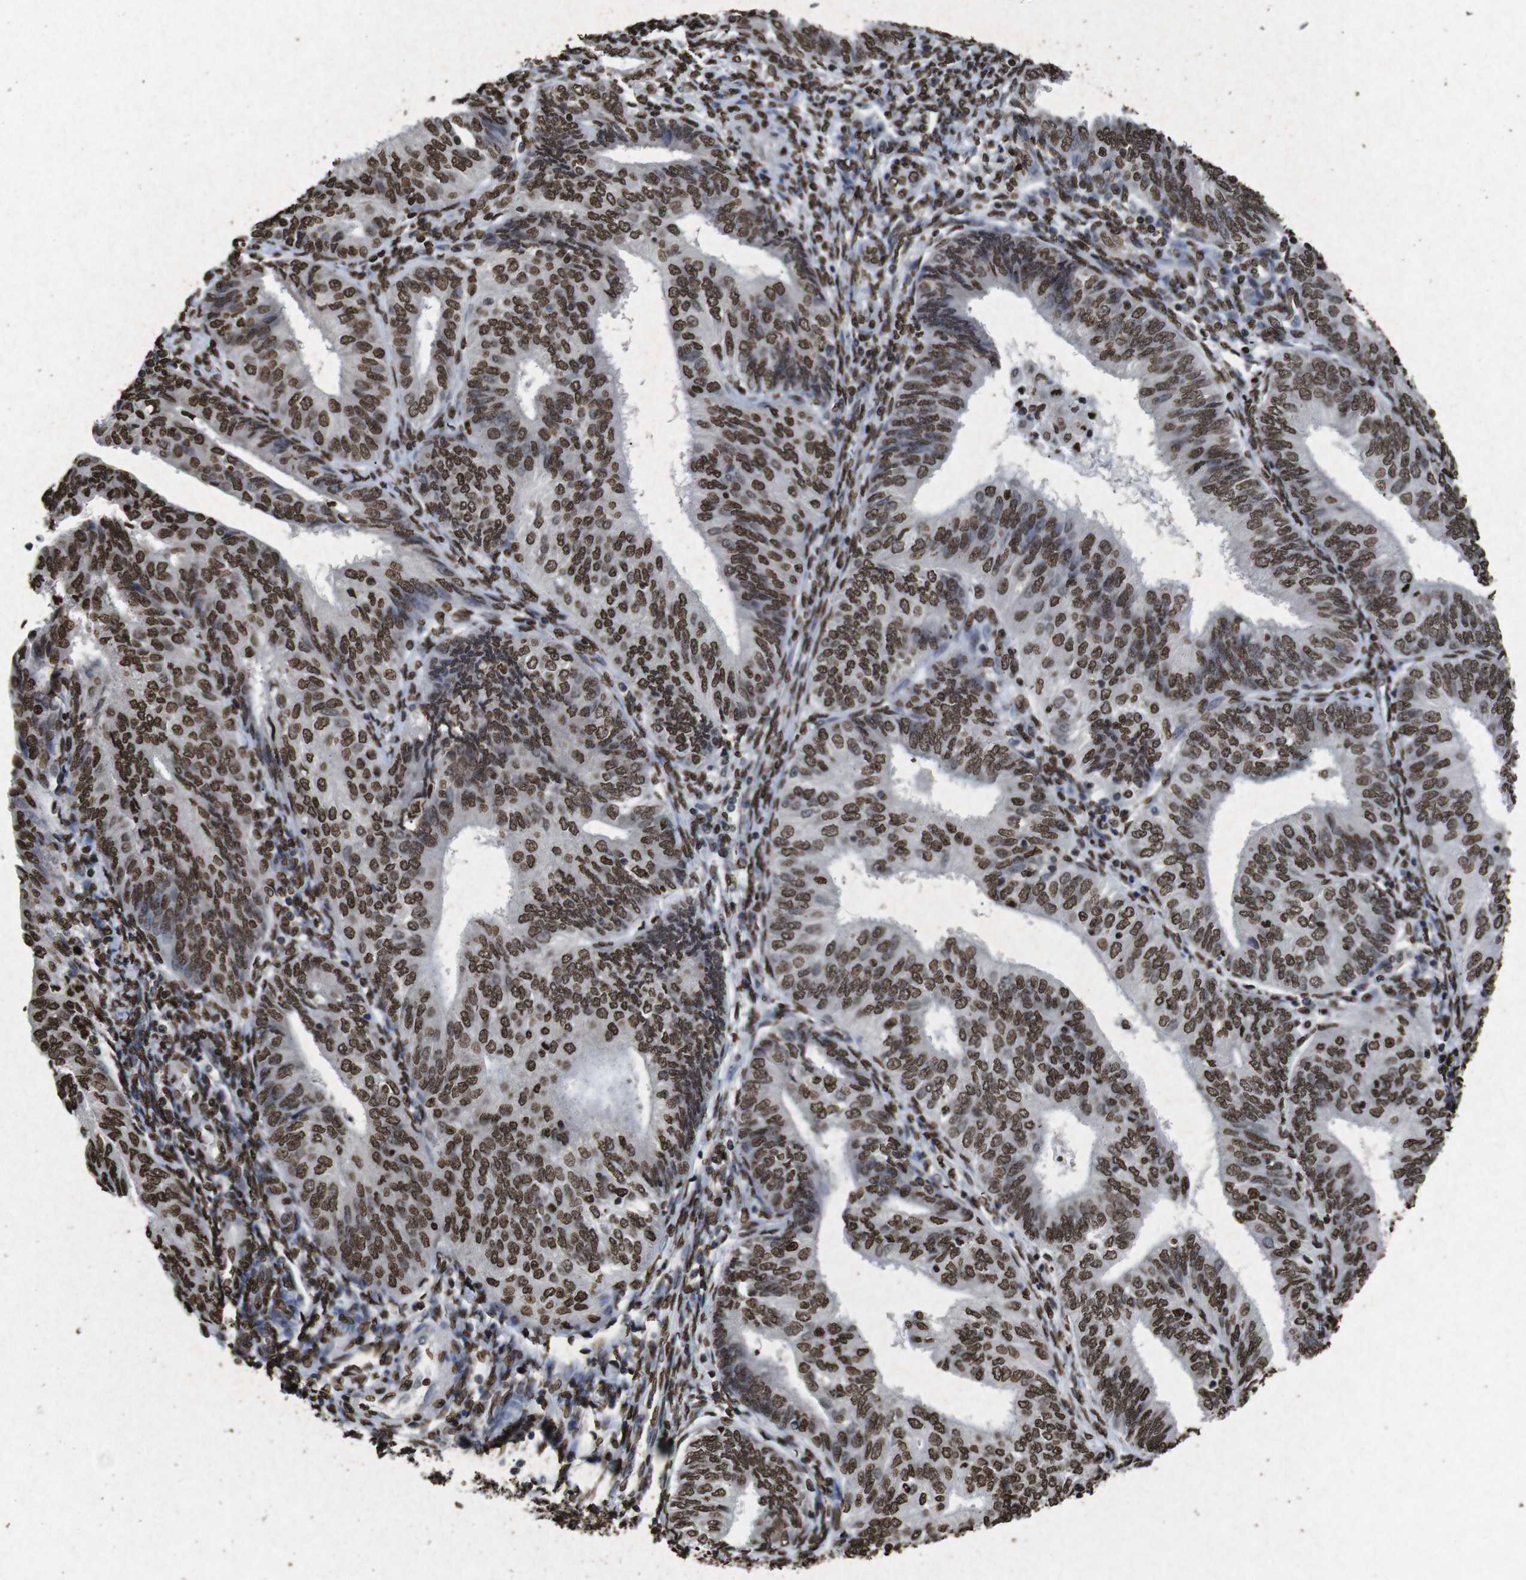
{"staining": {"intensity": "strong", "quantity": ">75%", "location": "nuclear"}, "tissue": "endometrial cancer", "cell_type": "Tumor cells", "image_type": "cancer", "snomed": [{"axis": "morphology", "description": "Adenocarcinoma, NOS"}, {"axis": "topography", "description": "Endometrium"}], "caption": "This is a micrograph of immunohistochemistry (IHC) staining of adenocarcinoma (endometrial), which shows strong staining in the nuclear of tumor cells.", "gene": "MDM2", "patient": {"sex": "female", "age": 58}}